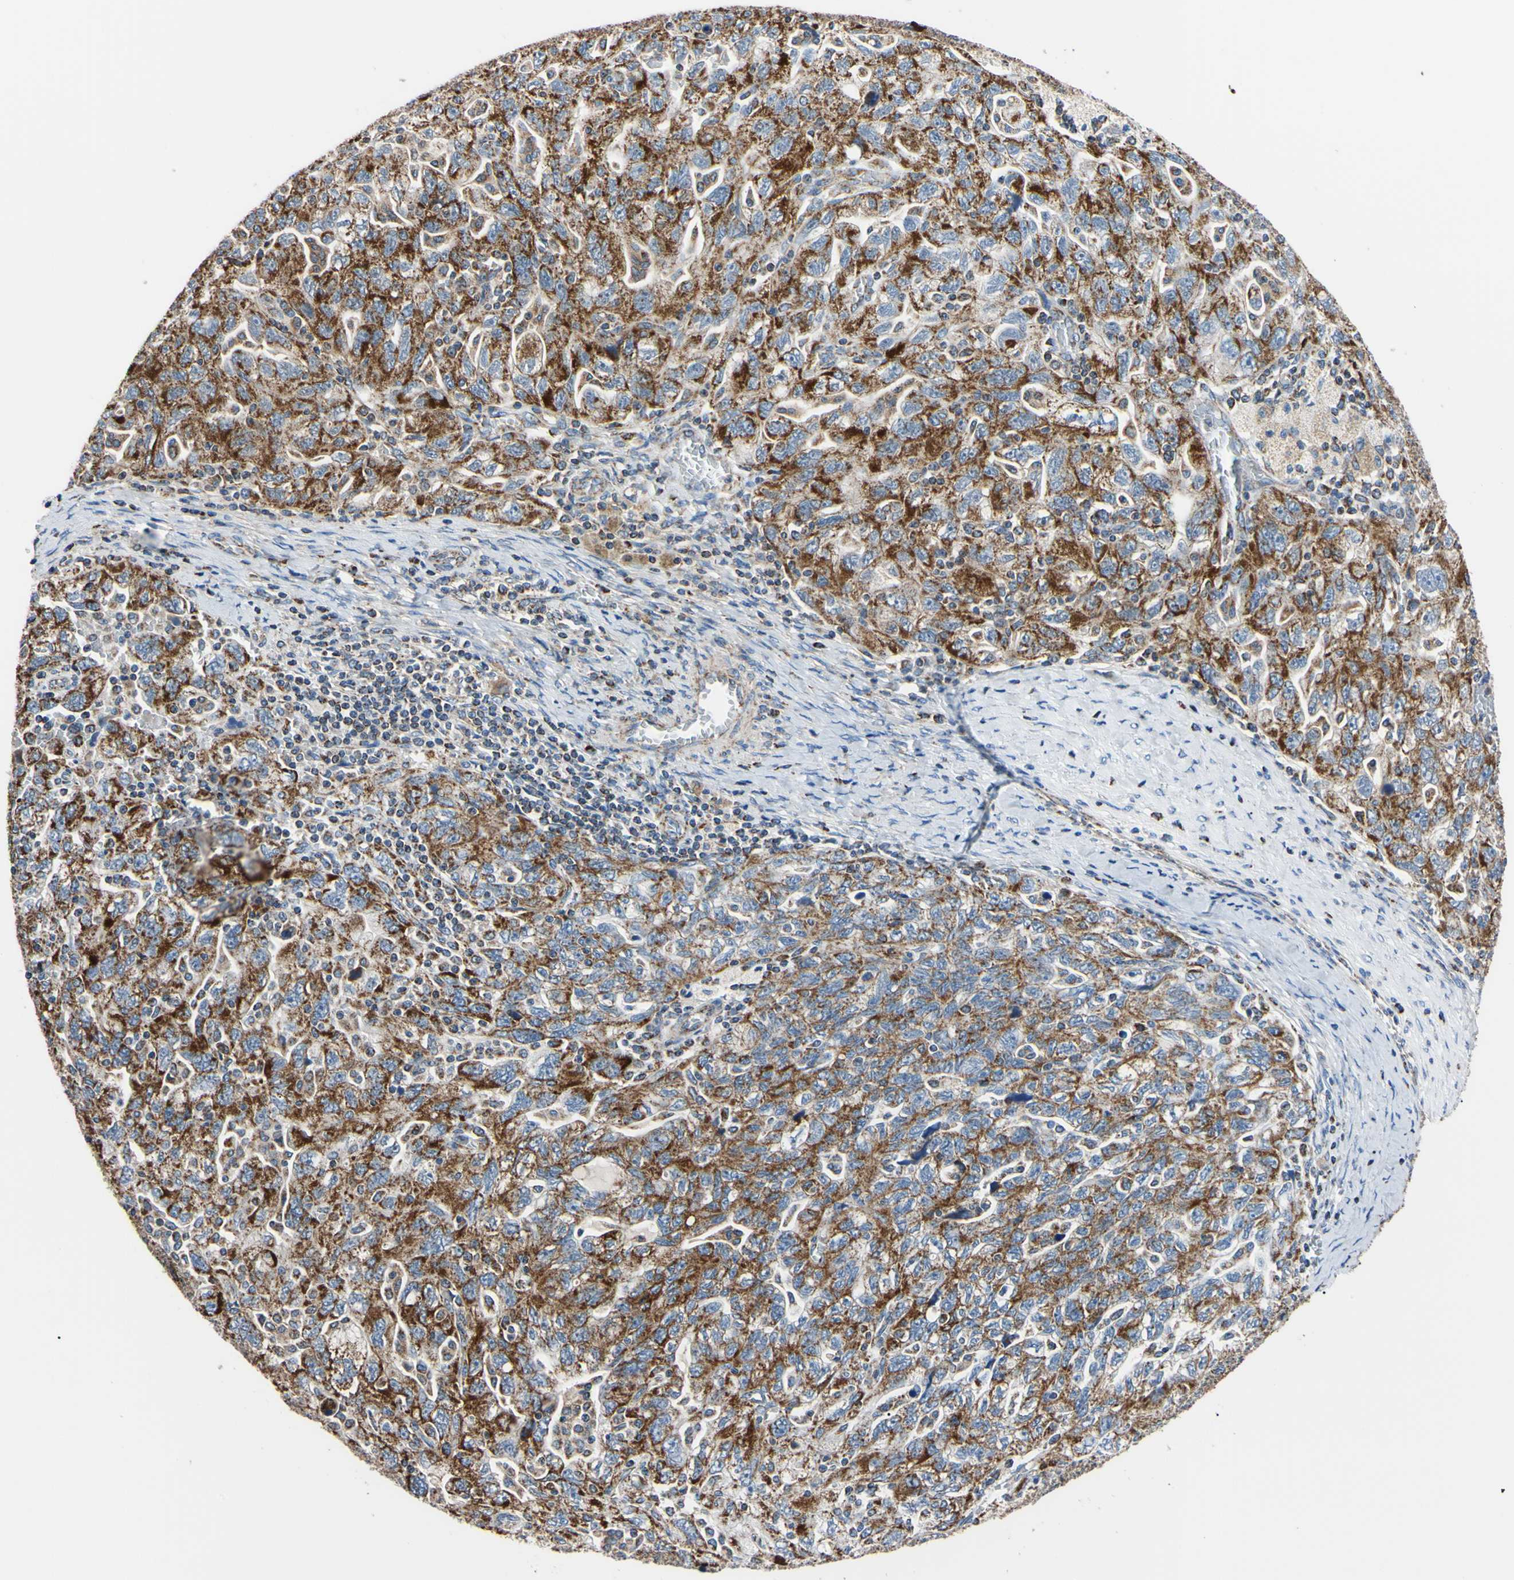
{"staining": {"intensity": "strong", "quantity": ">75%", "location": "cytoplasmic/membranous"}, "tissue": "ovarian cancer", "cell_type": "Tumor cells", "image_type": "cancer", "snomed": [{"axis": "morphology", "description": "Carcinoma, NOS"}, {"axis": "morphology", "description": "Cystadenocarcinoma, serous, NOS"}, {"axis": "topography", "description": "Ovary"}], "caption": "A brown stain shows strong cytoplasmic/membranous staining of a protein in human ovarian cancer tumor cells. (DAB (3,3'-diaminobenzidine) IHC with brightfield microscopy, high magnification).", "gene": "CLPP", "patient": {"sex": "female", "age": 69}}